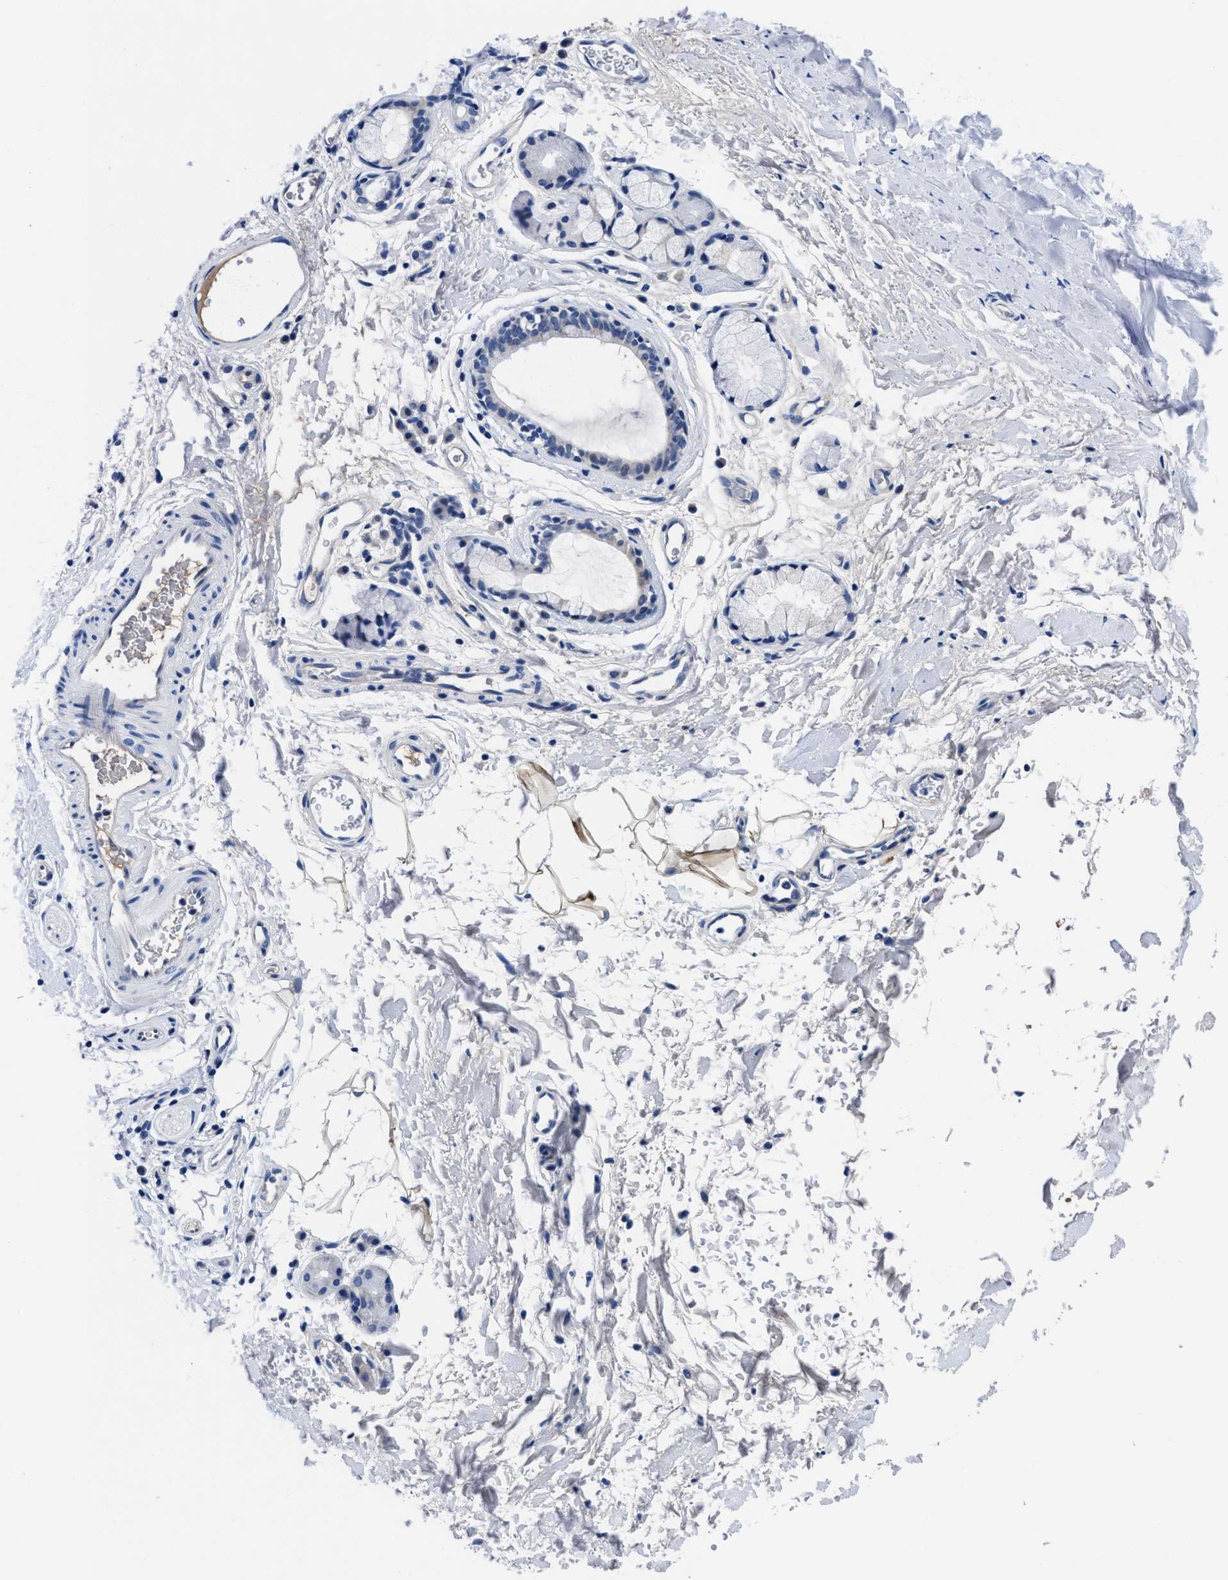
{"staining": {"intensity": "negative", "quantity": "none", "location": "none"}, "tissue": "bronchus", "cell_type": "Respiratory epithelial cells", "image_type": "normal", "snomed": [{"axis": "morphology", "description": "Normal tissue, NOS"}, {"axis": "topography", "description": "Cartilage tissue"}, {"axis": "topography", "description": "Bronchus"}], "caption": "This is an immunohistochemistry (IHC) histopathology image of unremarkable human bronchus. There is no staining in respiratory epithelial cells.", "gene": "DHRS13", "patient": {"sex": "female", "age": 53}}